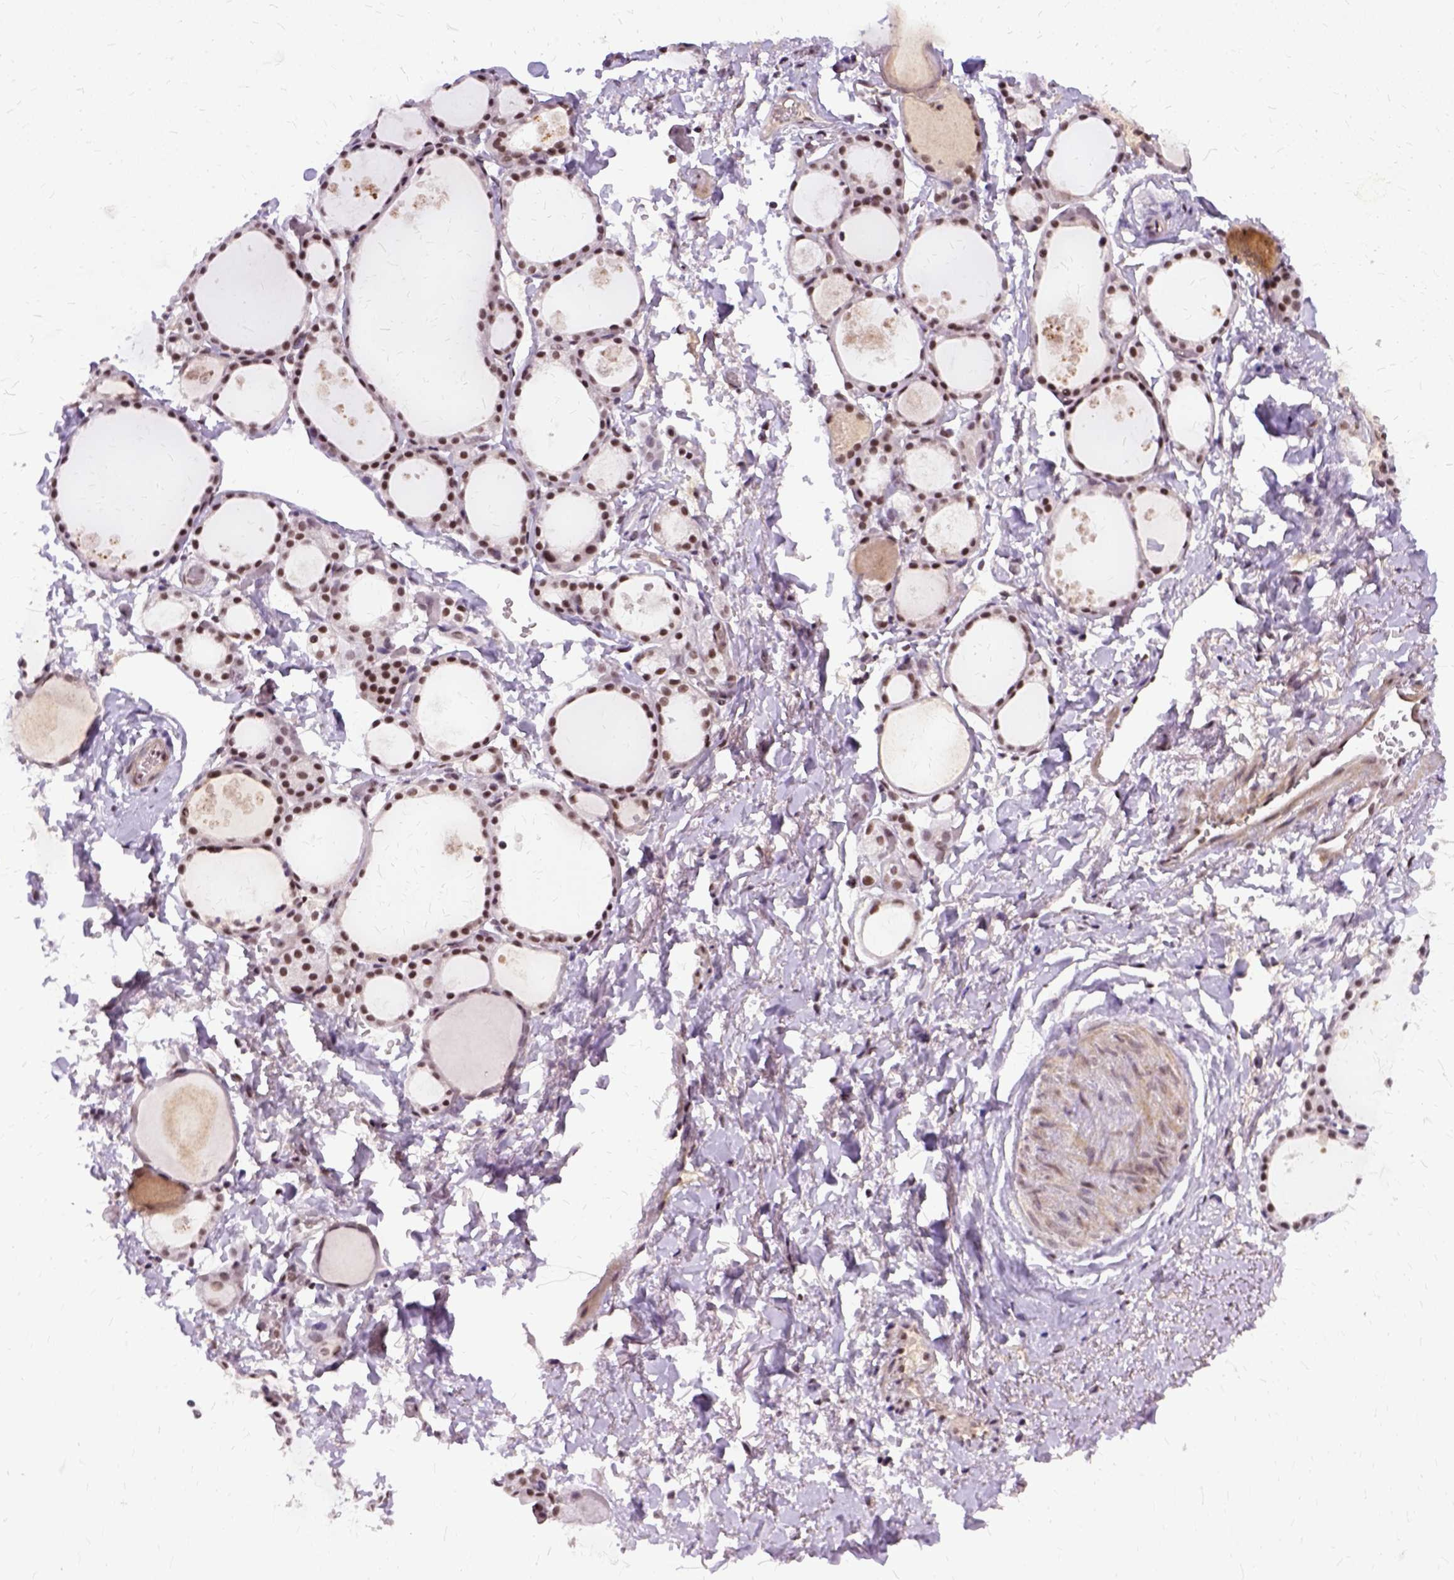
{"staining": {"intensity": "moderate", "quantity": ">75%", "location": "nuclear"}, "tissue": "thyroid gland", "cell_type": "Glandular cells", "image_type": "normal", "snomed": [{"axis": "morphology", "description": "Normal tissue, NOS"}, {"axis": "topography", "description": "Thyroid gland"}], "caption": "A brown stain labels moderate nuclear expression of a protein in glandular cells of unremarkable human thyroid gland.", "gene": "SETD1A", "patient": {"sex": "male", "age": 68}}